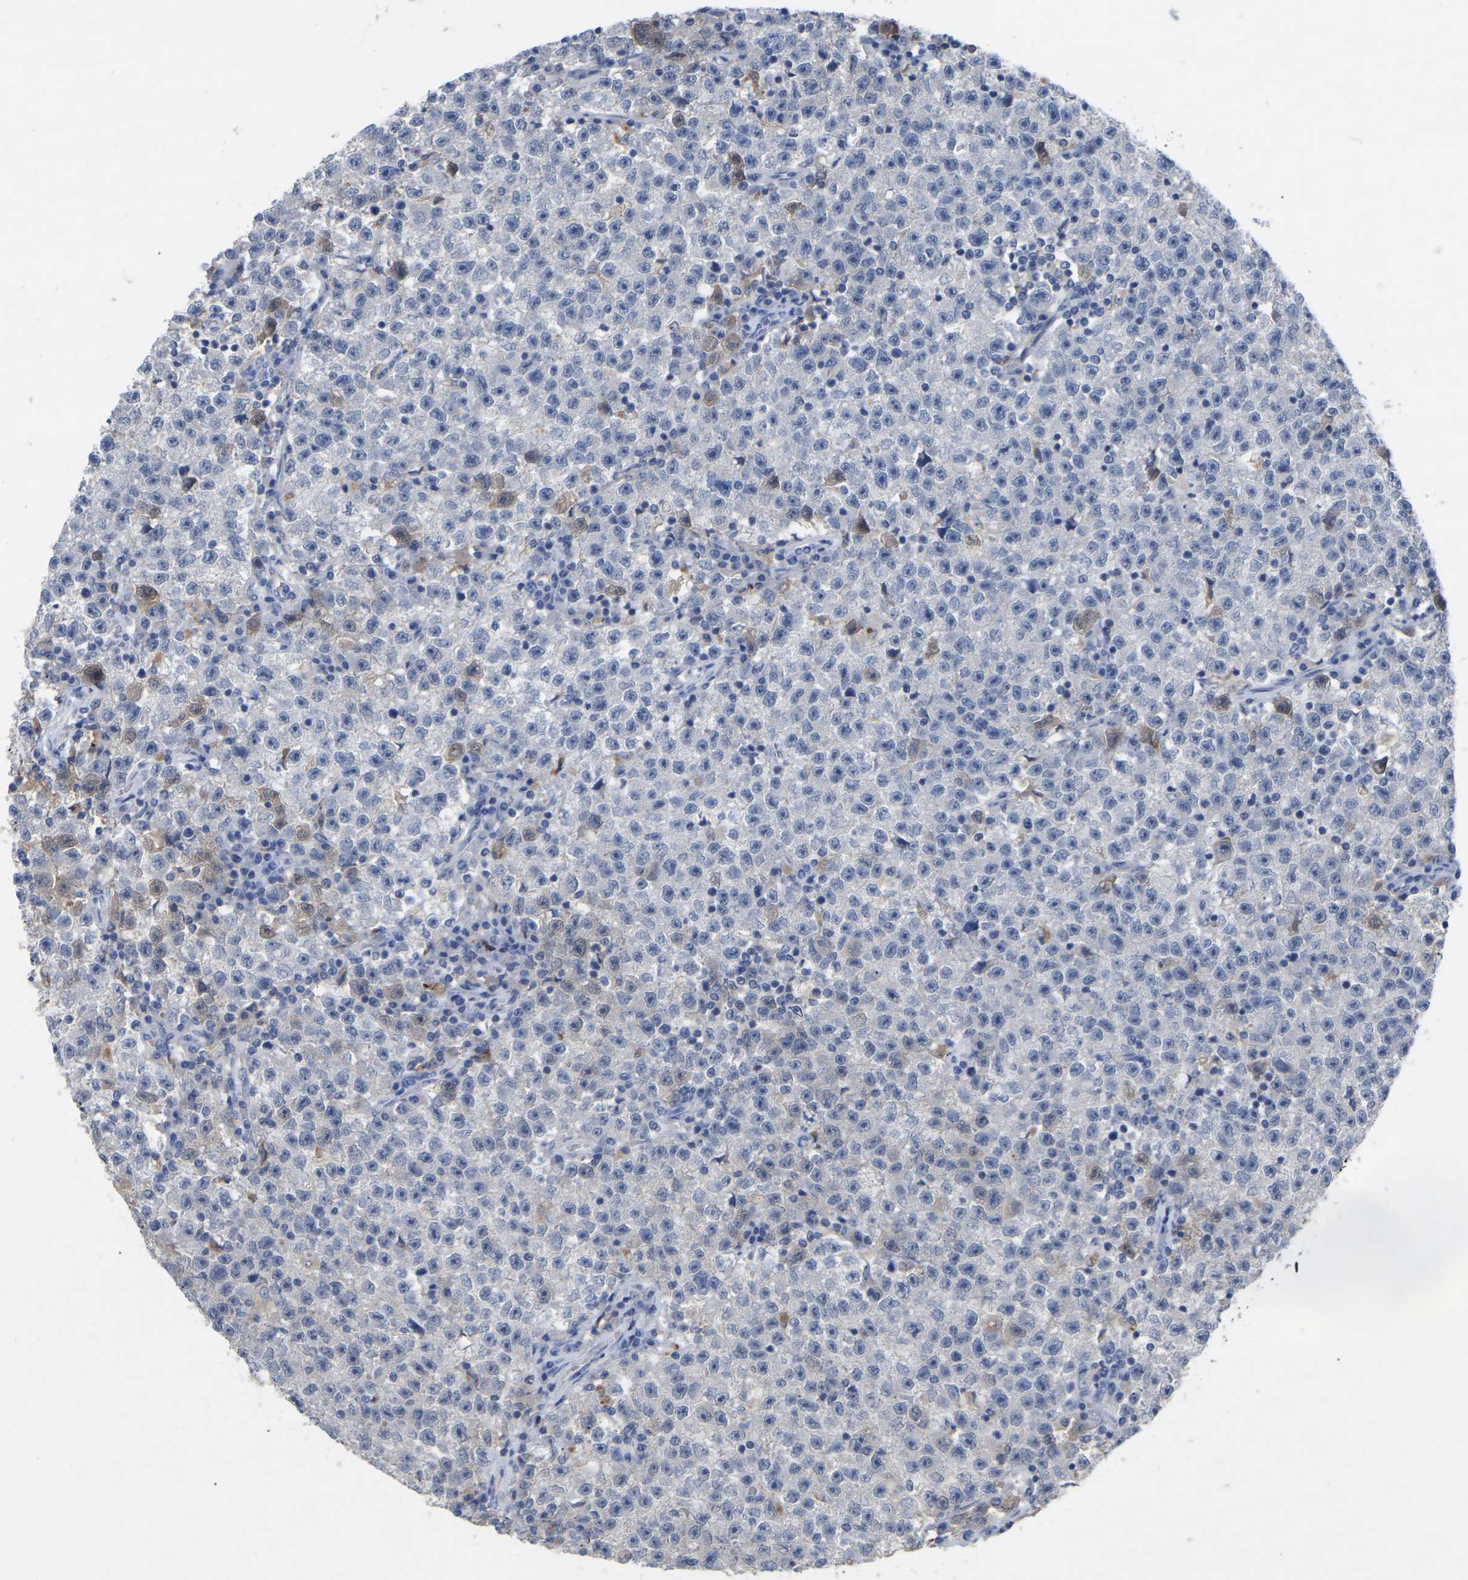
{"staining": {"intensity": "negative", "quantity": "none", "location": "none"}, "tissue": "testis cancer", "cell_type": "Tumor cells", "image_type": "cancer", "snomed": [{"axis": "morphology", "description": "Seminoma, NOS"}, {"axis": "topography", "description": "Testis"}], "caption": "Image shows no protein positivity in tumor cells of testis seminoma tissue.", "gene": "SMPD2", "patient": {"sex": "male", "age": 22}}